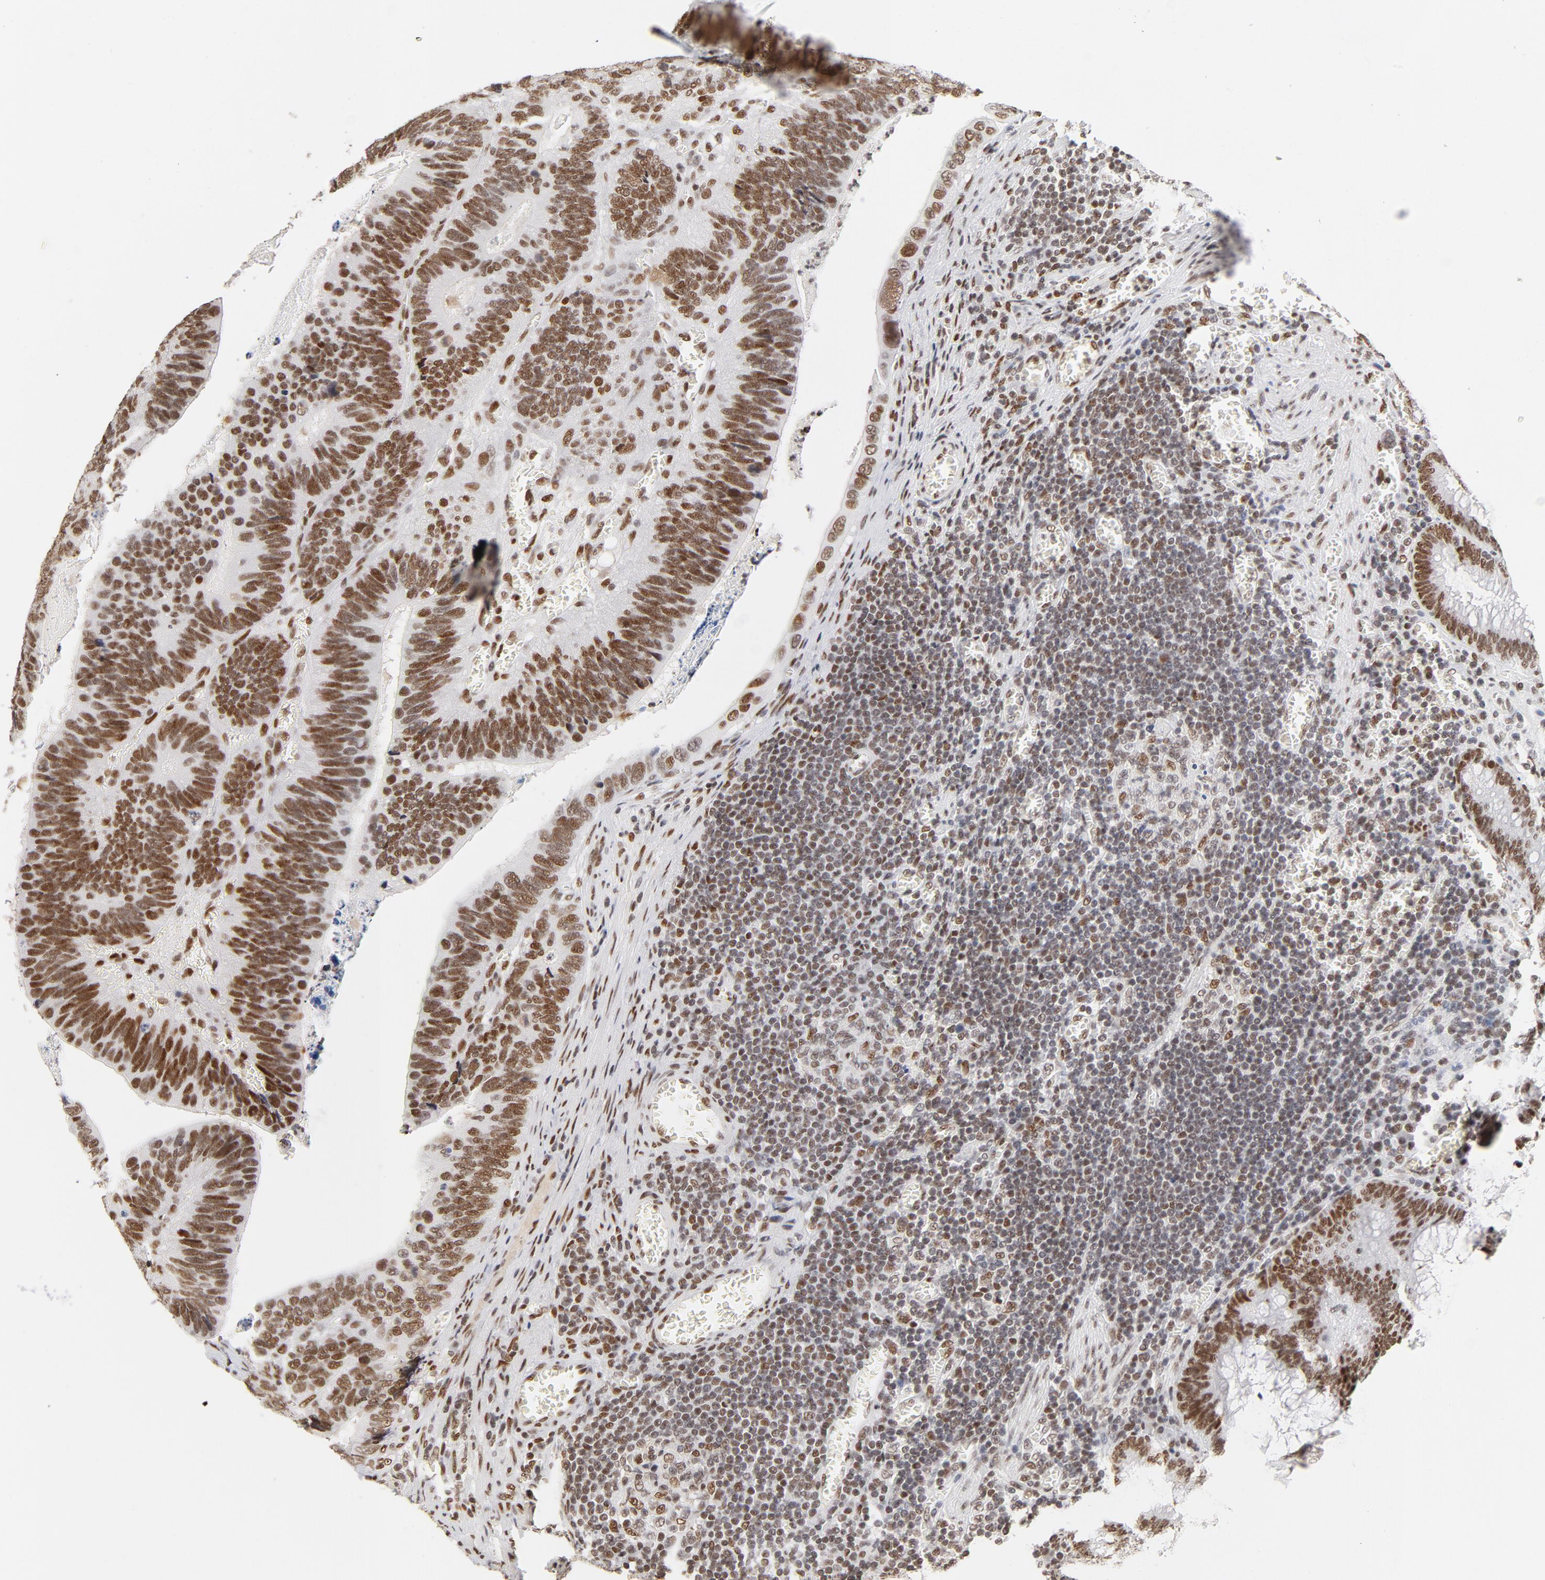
{"staining": {"intensity": "moderate", "quantity": ">75%", "location": "nuclear"}, "tissue": "colorectal cancer", "cell_type": "Tumor cells", "image_type": "cancer", "snomed": [{"axis": "morphology", "description": "Adenocarcinoma, NOS"}, {"axis": "topography", "description": "Colon"}], "caption": "A brown stain labels moderate nuclear expression of a protein in colorectal adenocarcinoma tumor cells.", "gene": "TP53BP1", "patient": {"sex": "male", "age": 72}}